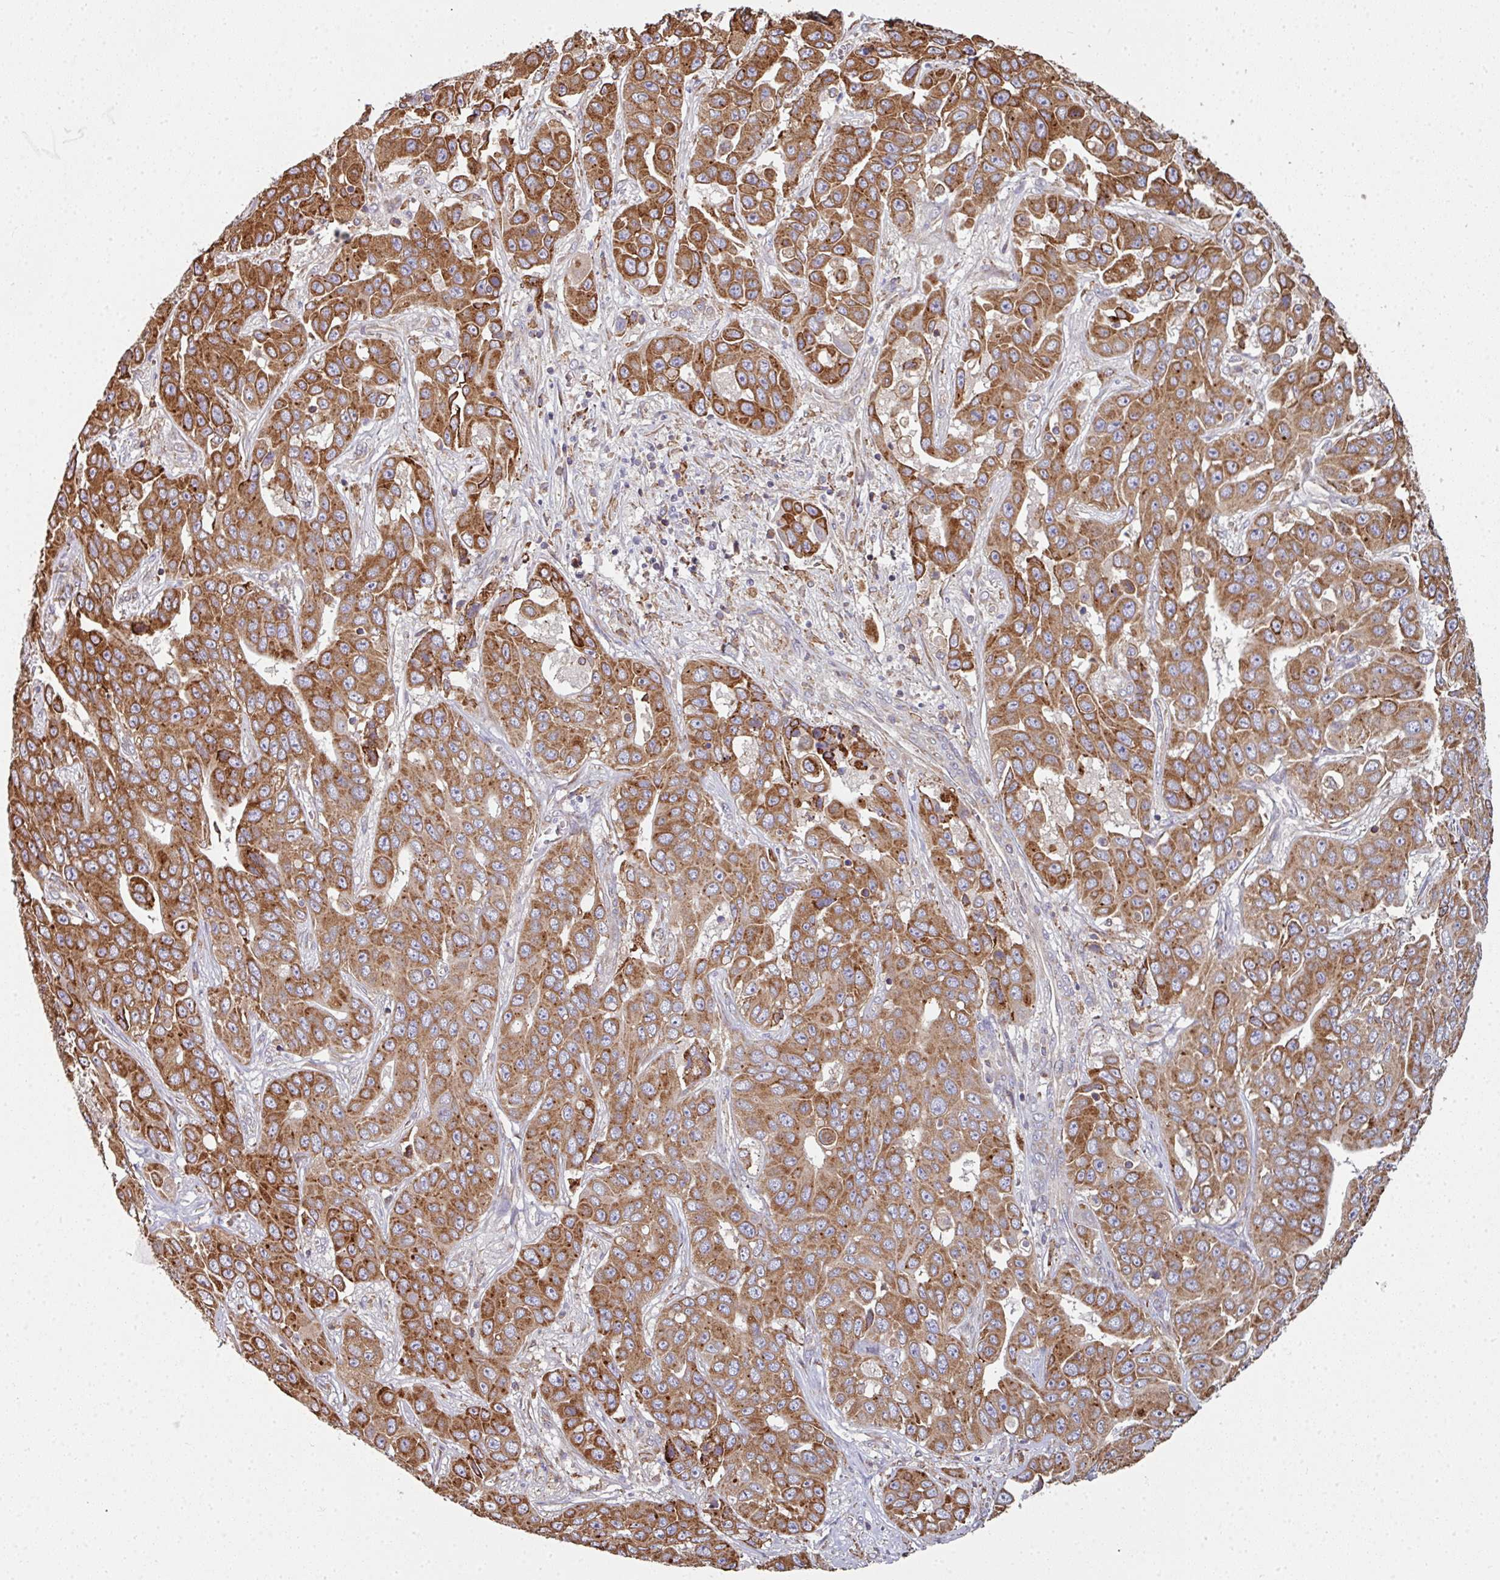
{"staining": {"intensity": "strong", "quantity": ">75%", "location": "cytoplasmic/membranous"}, "tissue": "liver cancer", "cell_type": "Tumor cells", "image_type": "cancer", "snomed": [{"axis": "morphology", "description": "Cholangiocarcinoma"}, {"axis": "topography", "description": "Liver"}], "caption": "Protein analysis of cholangiocarcinoma (liver) tissue exhibits strong cytoplasmic/membranous staining in approximately >75% of tumor cells.", "gene": "FAT4", "patient": {"sex": "female", "age": 52}}